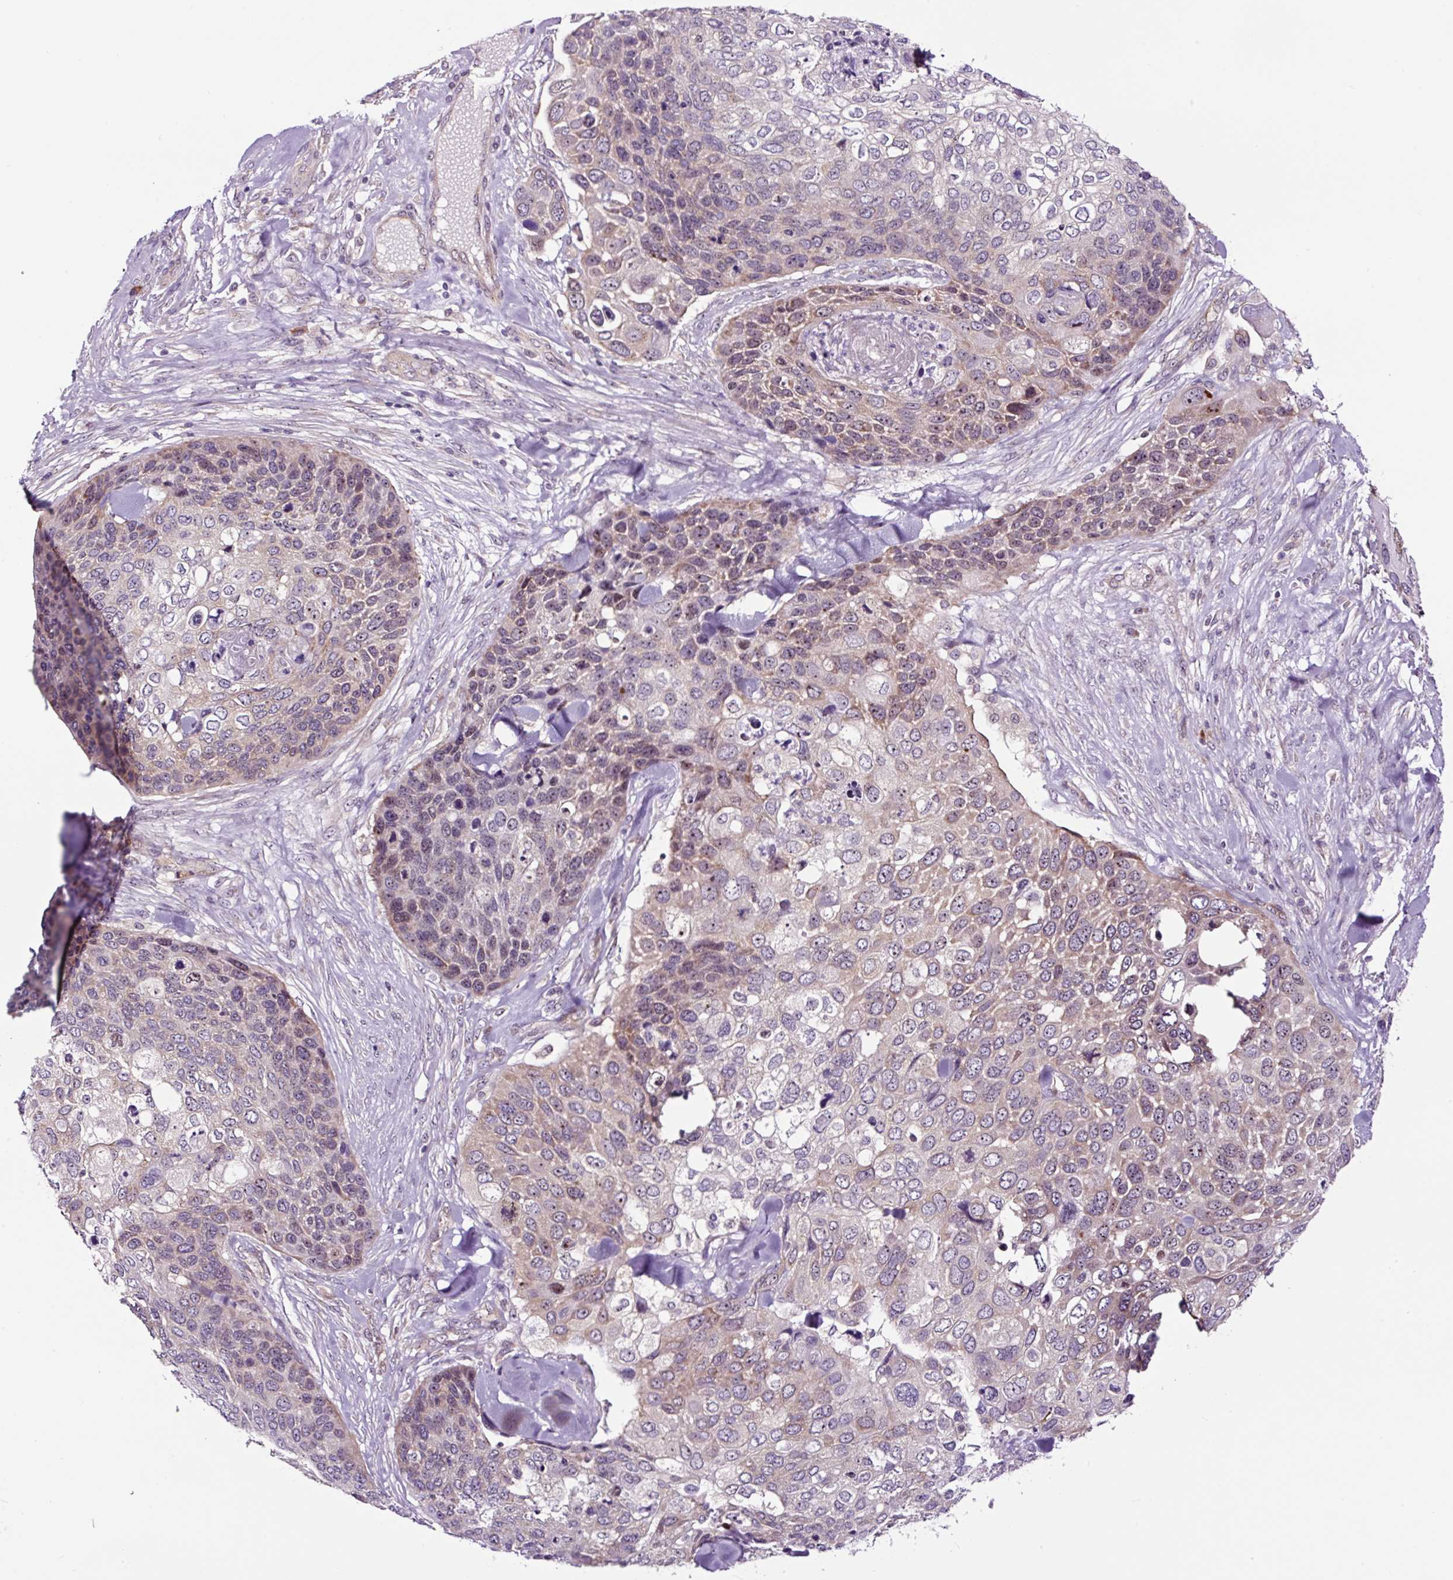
{"staining": {"intensity": "weak", "quantity": "<25%", "location": "cytoplasmic/membranous,nuclear"}, "tissue": "skin cancer", "cell_type": "Tumor cells", "image_type": "cancer", "snomed": [{"axis": "morphology", "description": "Basal cell carcinoma"}, {"axis": "topography", "description": "Skin"}], "caption": "Basal cell carcinoma (skin) was stained to show a protein in brown. There is no significant expression in tumor cells.", "gene": "NOM1", "patient": {"sex": "female", "age": 74}}